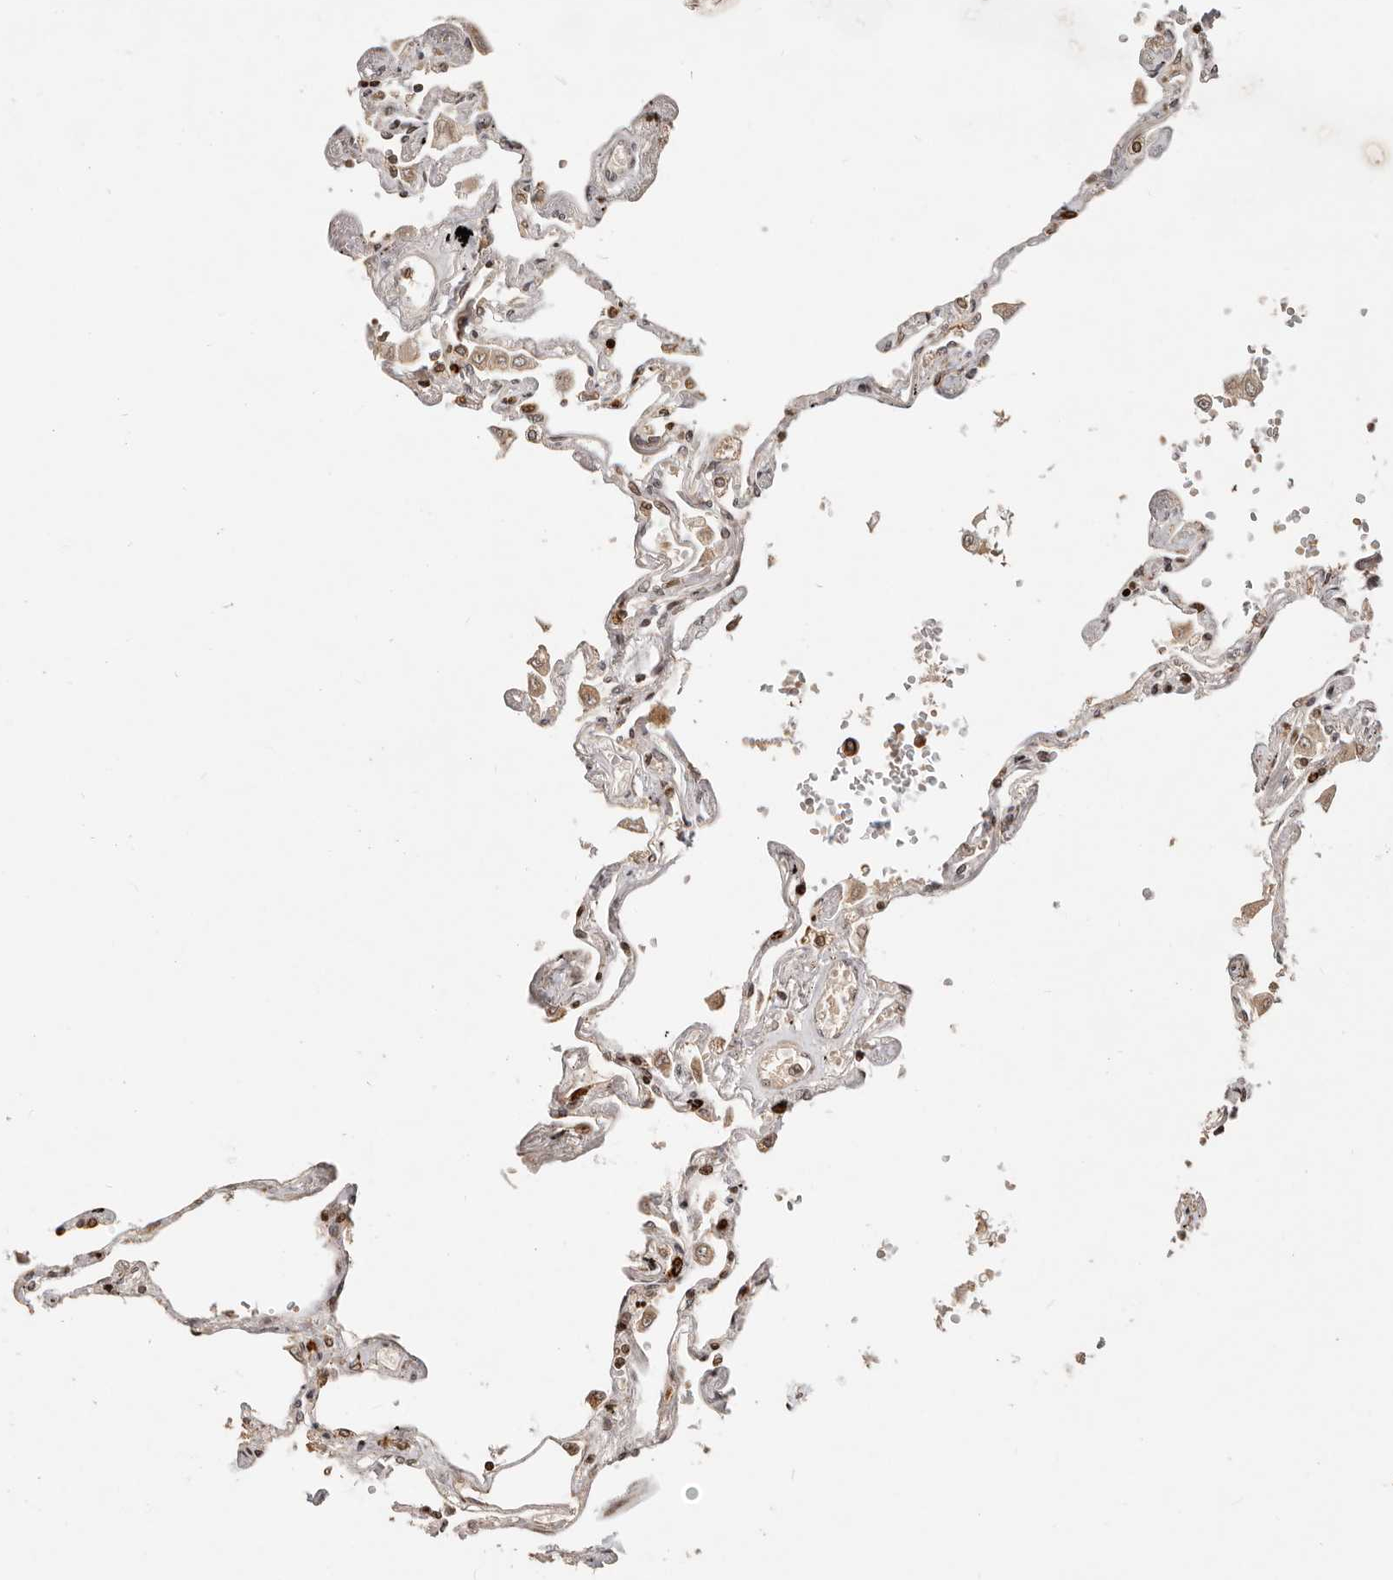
{"staining": {"intensity": "strong", "quantity": "25%-75%", "location": "cytoplasmic/membranous,nuclear"}, "tissue": "lung", "cell_type": "Alveolar cells", "image_type": "normal", "snomed": [{"axis": "morphology", "description": "Normal tissue, NOS"}, {"axis": "topography", "description": "Lung"}], "caption": "Alveolar cells show high levels of strong cytoplasmic/membranous,nuclear expression in about 25%-75% of cells in unremarkable human lung. (Brightfield microscopy of DAB IHC at high magnification).", "gene": "TRIM4", "patient": {"sex": "female", "age": 67}}